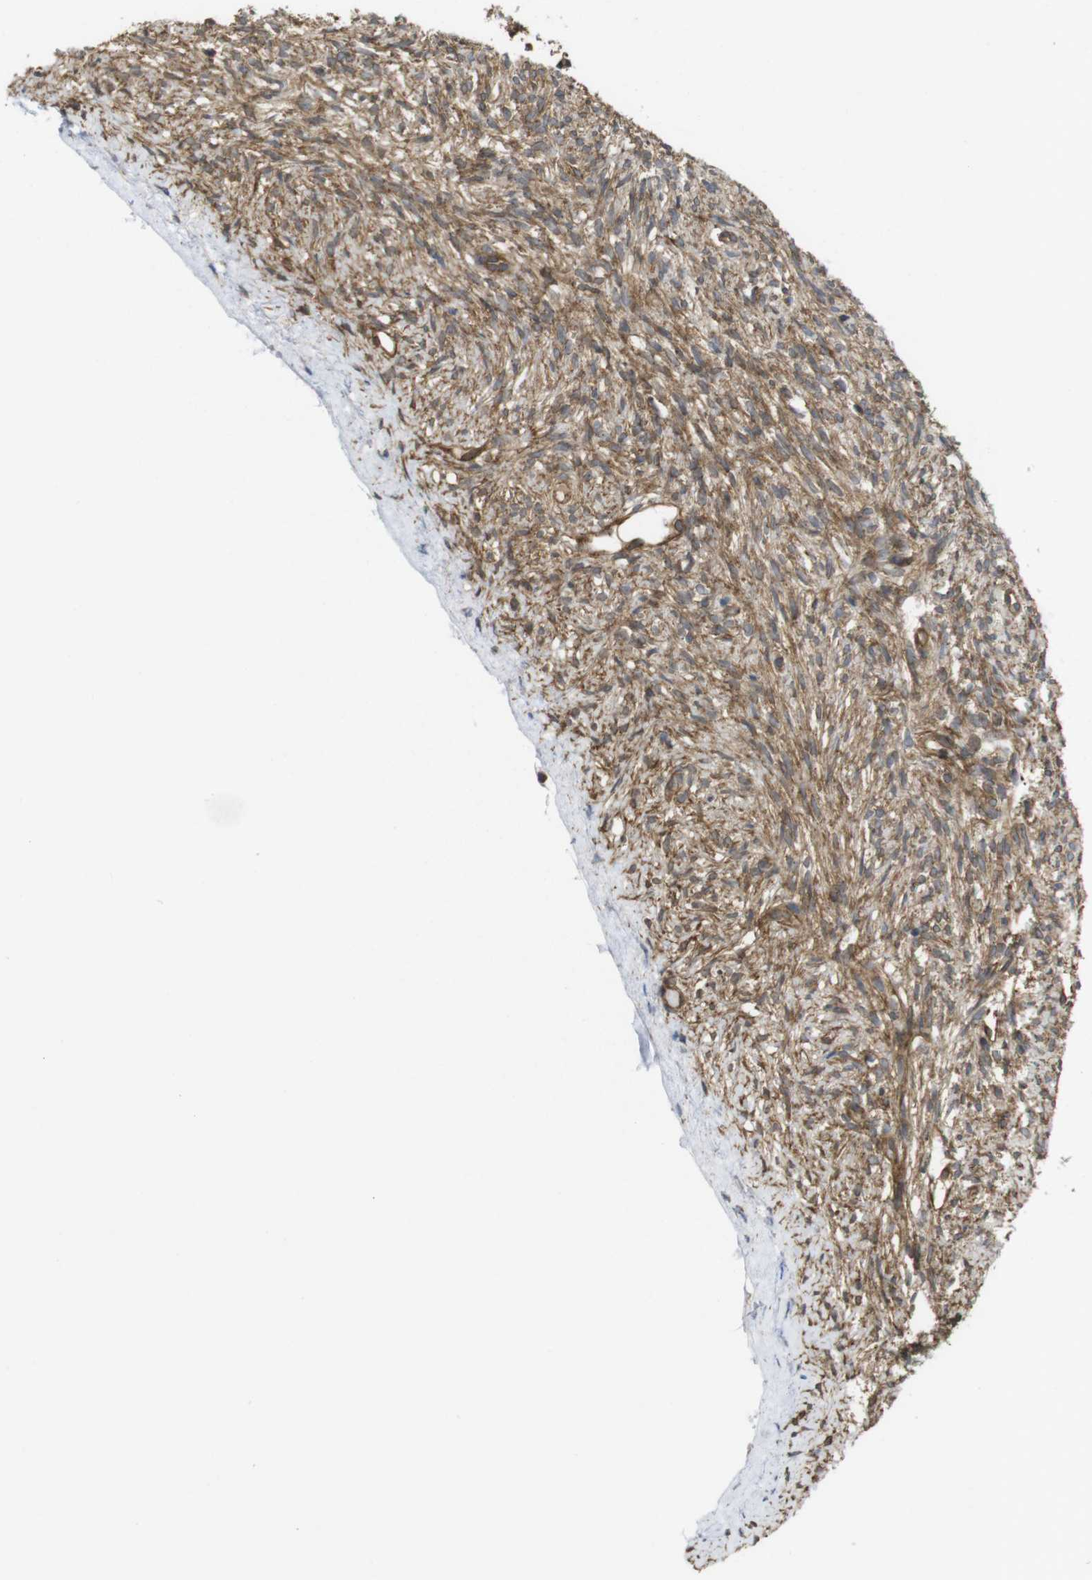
{"staining": {"intensity": "moderate", "quantity": ">75%", "location": "cytoplasmic/membranous"}, "tissue": "ovary", "cell_type": "Ovarian stroma cells", "image_type": "normal", "snomed": [{"axis": "morphology", "description": "Normal tissue, NOS"}, {"axis": "topography", "description": "Ovary"}], "caption": "An image of human ovary stained for a protein demonstrates moderate cytoplasmic/membranous brown staining in ovarian stroma cells.", "gene": "ZDHHC5", "patient": {"sex": "female", "age": 33}}